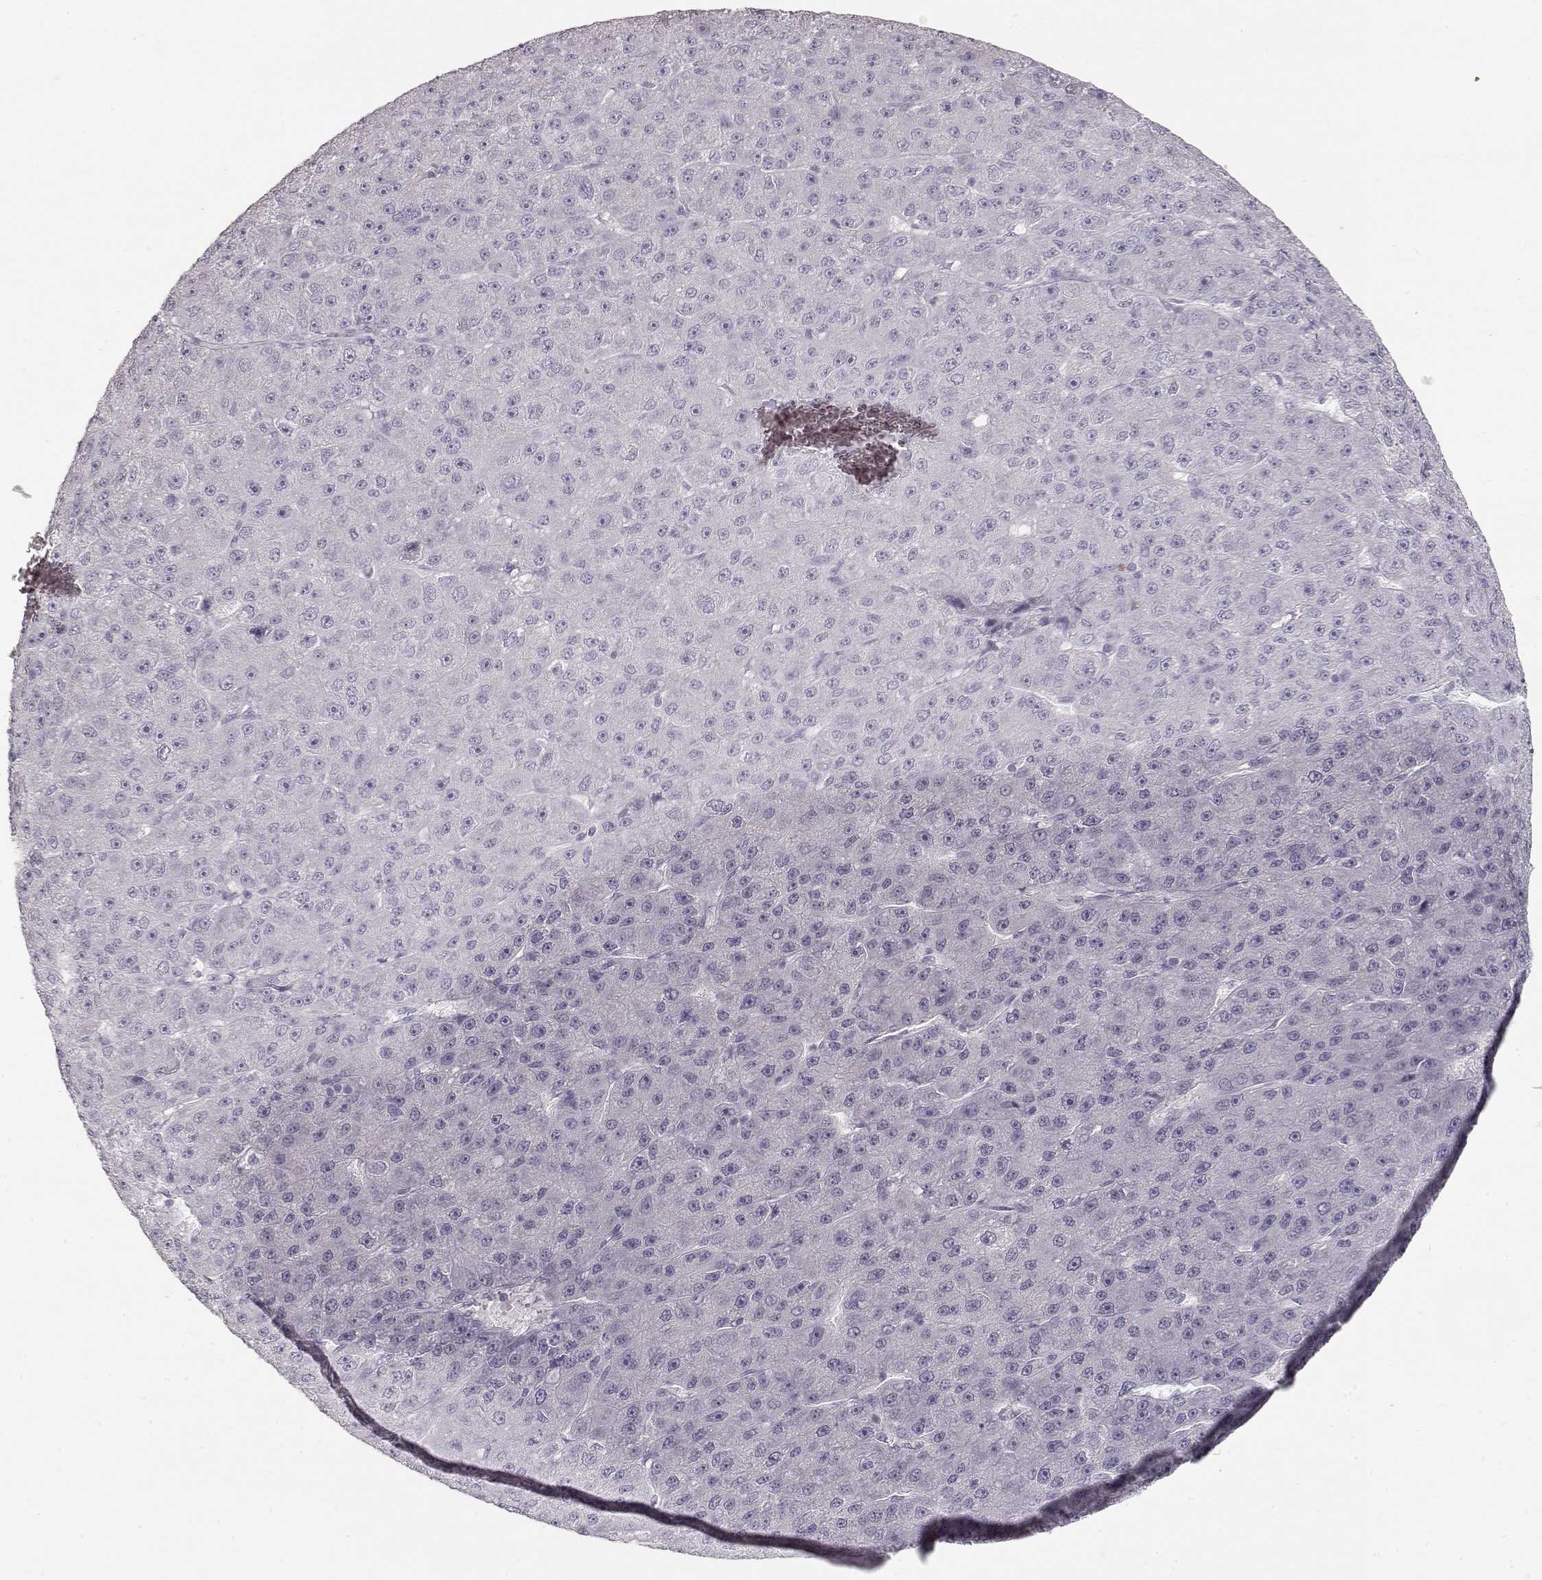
{"staining": {"intensity": "negative", "quantity": "none", "location": "none"}, "tissue": "liver cancer", "cell_type": "Tumor cells", "image_type": "cancer", "snomed": [{"axis": "morphology", "description": "Carcinoma, Hepatocellular, NOS"}, {"axis": "topography", "description": "Liver"}], "caption": "High power microscopy image of an immunohistochemistry photomicrograph of hepatocellular carcinoma (liver), revealing no significant positivity in tumor cells.", "gene": "S100B", "patient": {"sex": "male", "age": 67}}